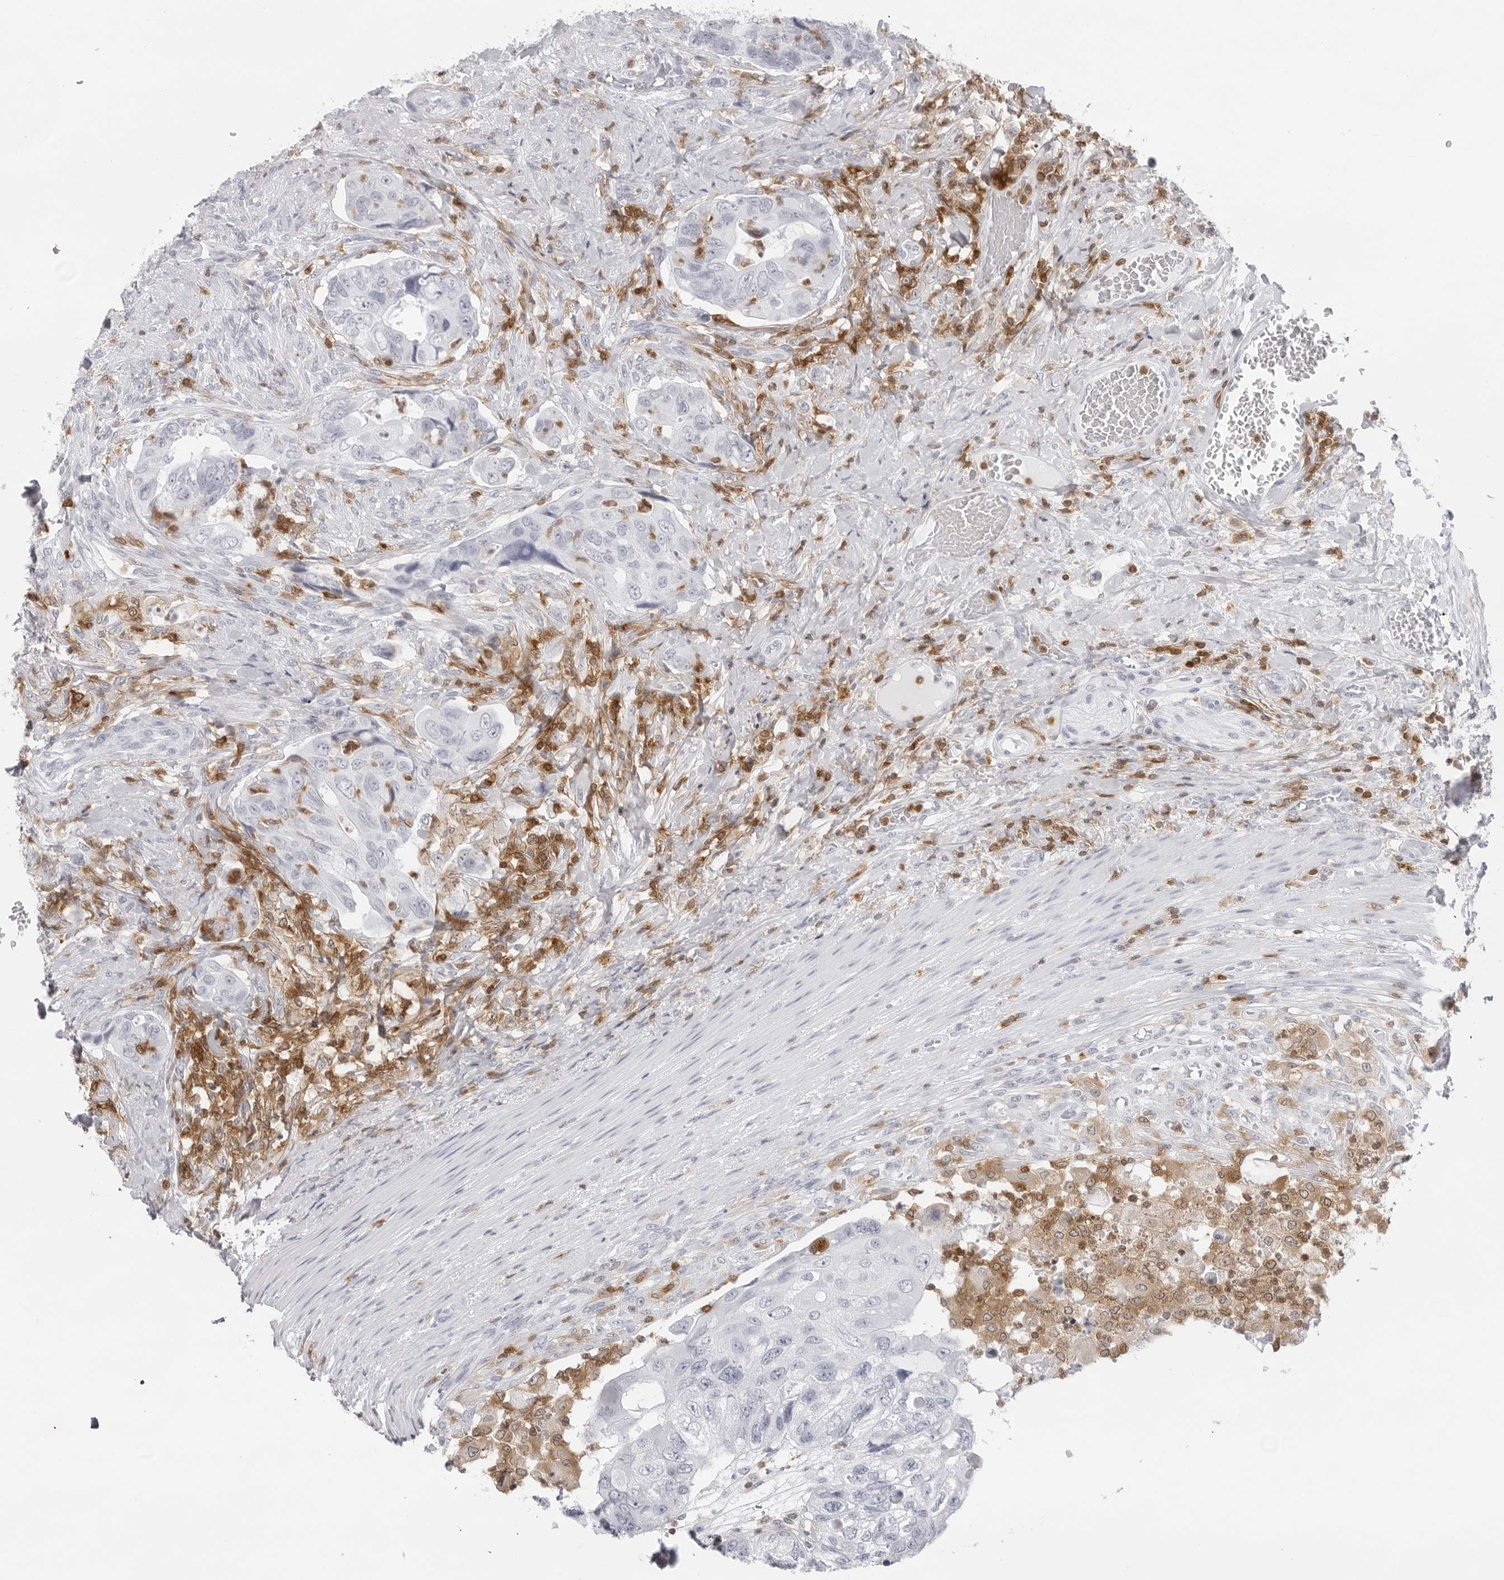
{"staining": {"intensity": "negative", "quantity": "none", "location": "none"}, "tissue": "colorectal cancer", "cell_type": "Tumor cells", "image_type": "cancer", "snomed": [{"axis": "morphology", "description": "Adenocarcinoma, NOS"}, {"axis": "topography", "description": "Rectum"}], "caption": "DAB immunohistochemical staining of adenocarcinoma (colorectal) reveals no significant positivity in tumor cells. Nuclei are stained in blue.", "gene": "FMNL1", "patient": {"sex": "male", "age": 63}}